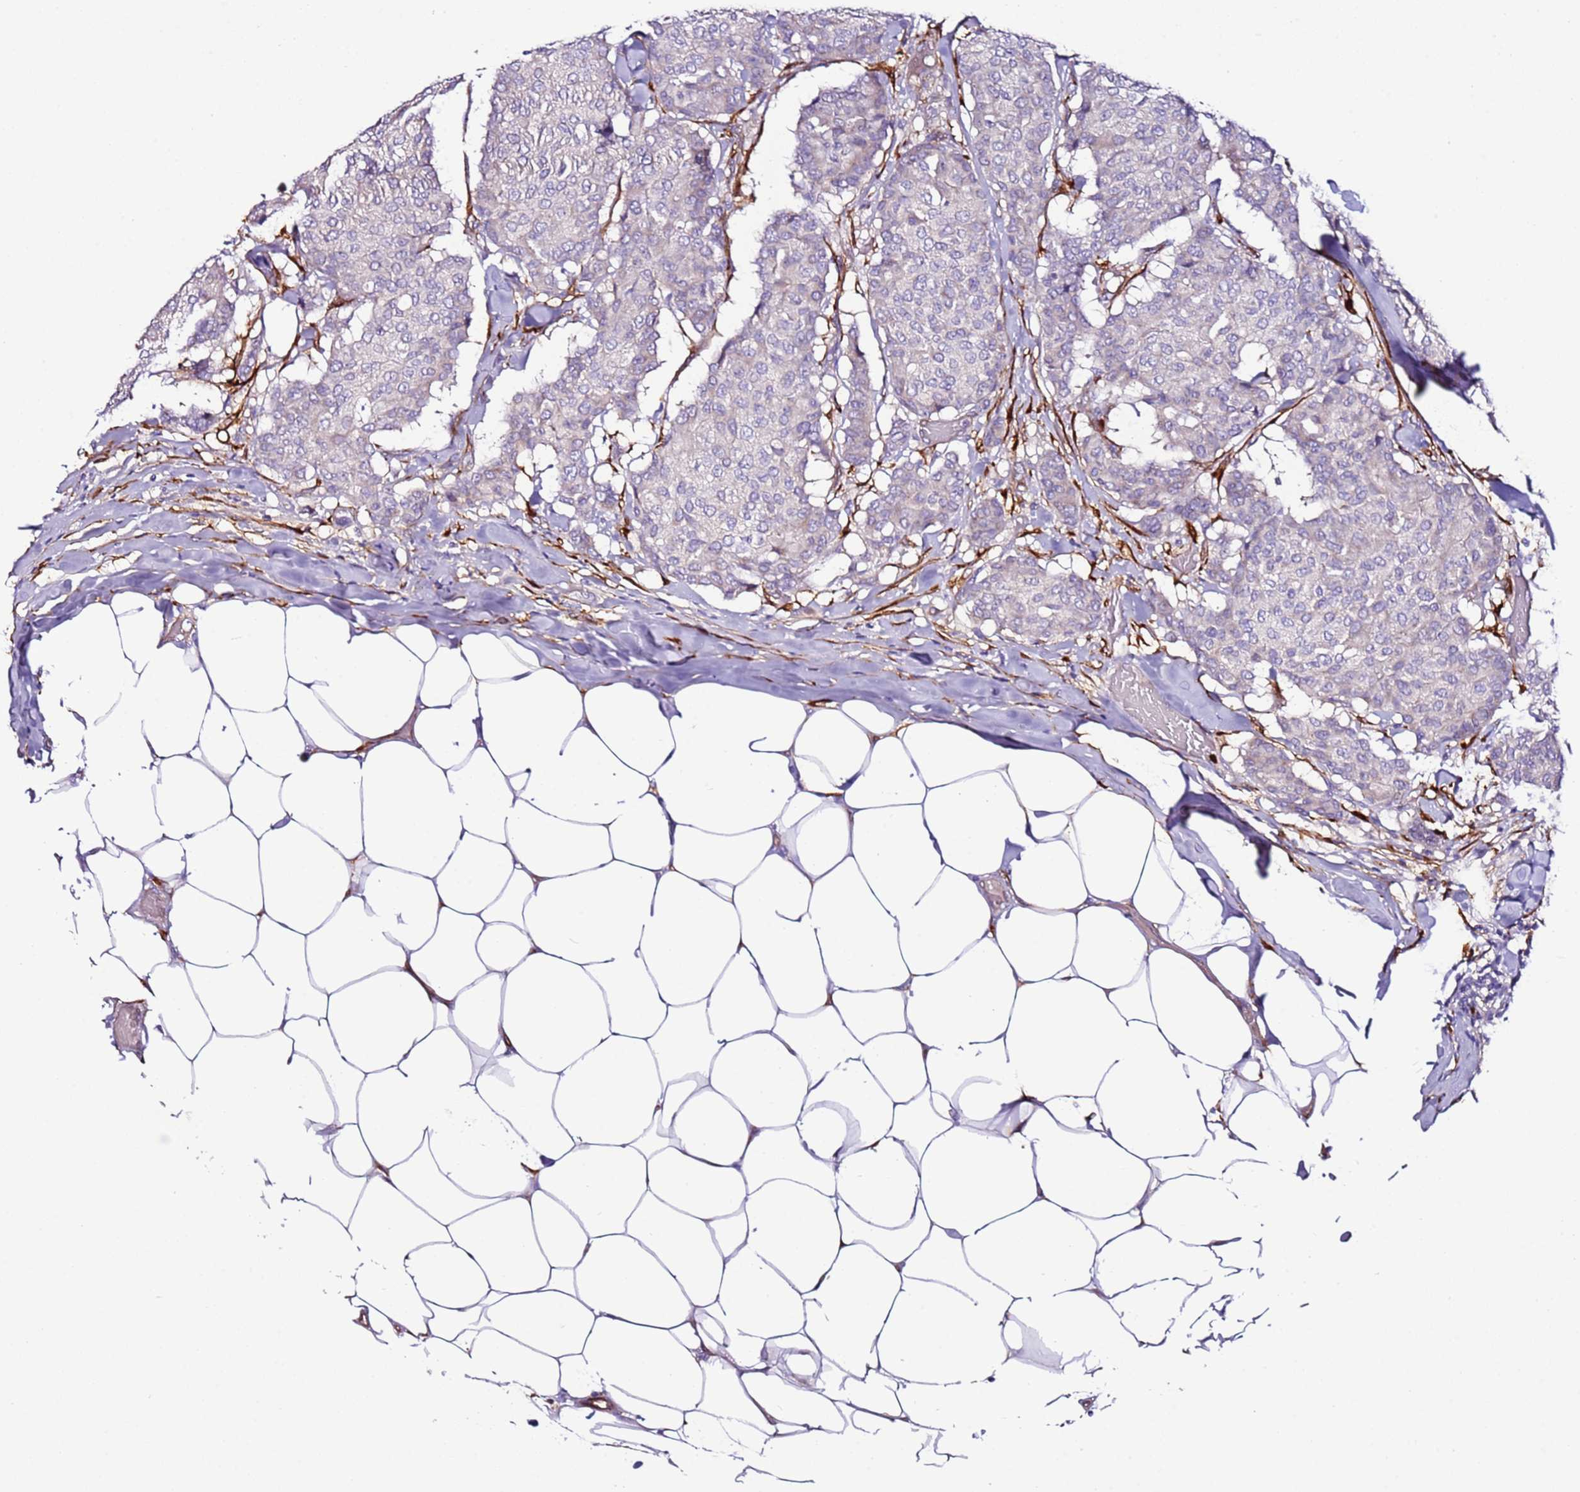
{"staining": {"intensity": "negative", "quantity": "none", "location": "none"}, "tissue": "breast cancer", "cell_type": "Tumor cells", "image_type": "cancer", "snomed": [{"axis": "morphology", "description": "Duct carcinoma"}, {"axis": "topography", "description": "Breast"}], "caption": "Immunohistochemical staining of breast cancer (invasive ductal carcinoma) demonstrates no significant positivity in tumor cells.", "gene": "FAM174C", "patient": {"sex": "female", "age": 75}}